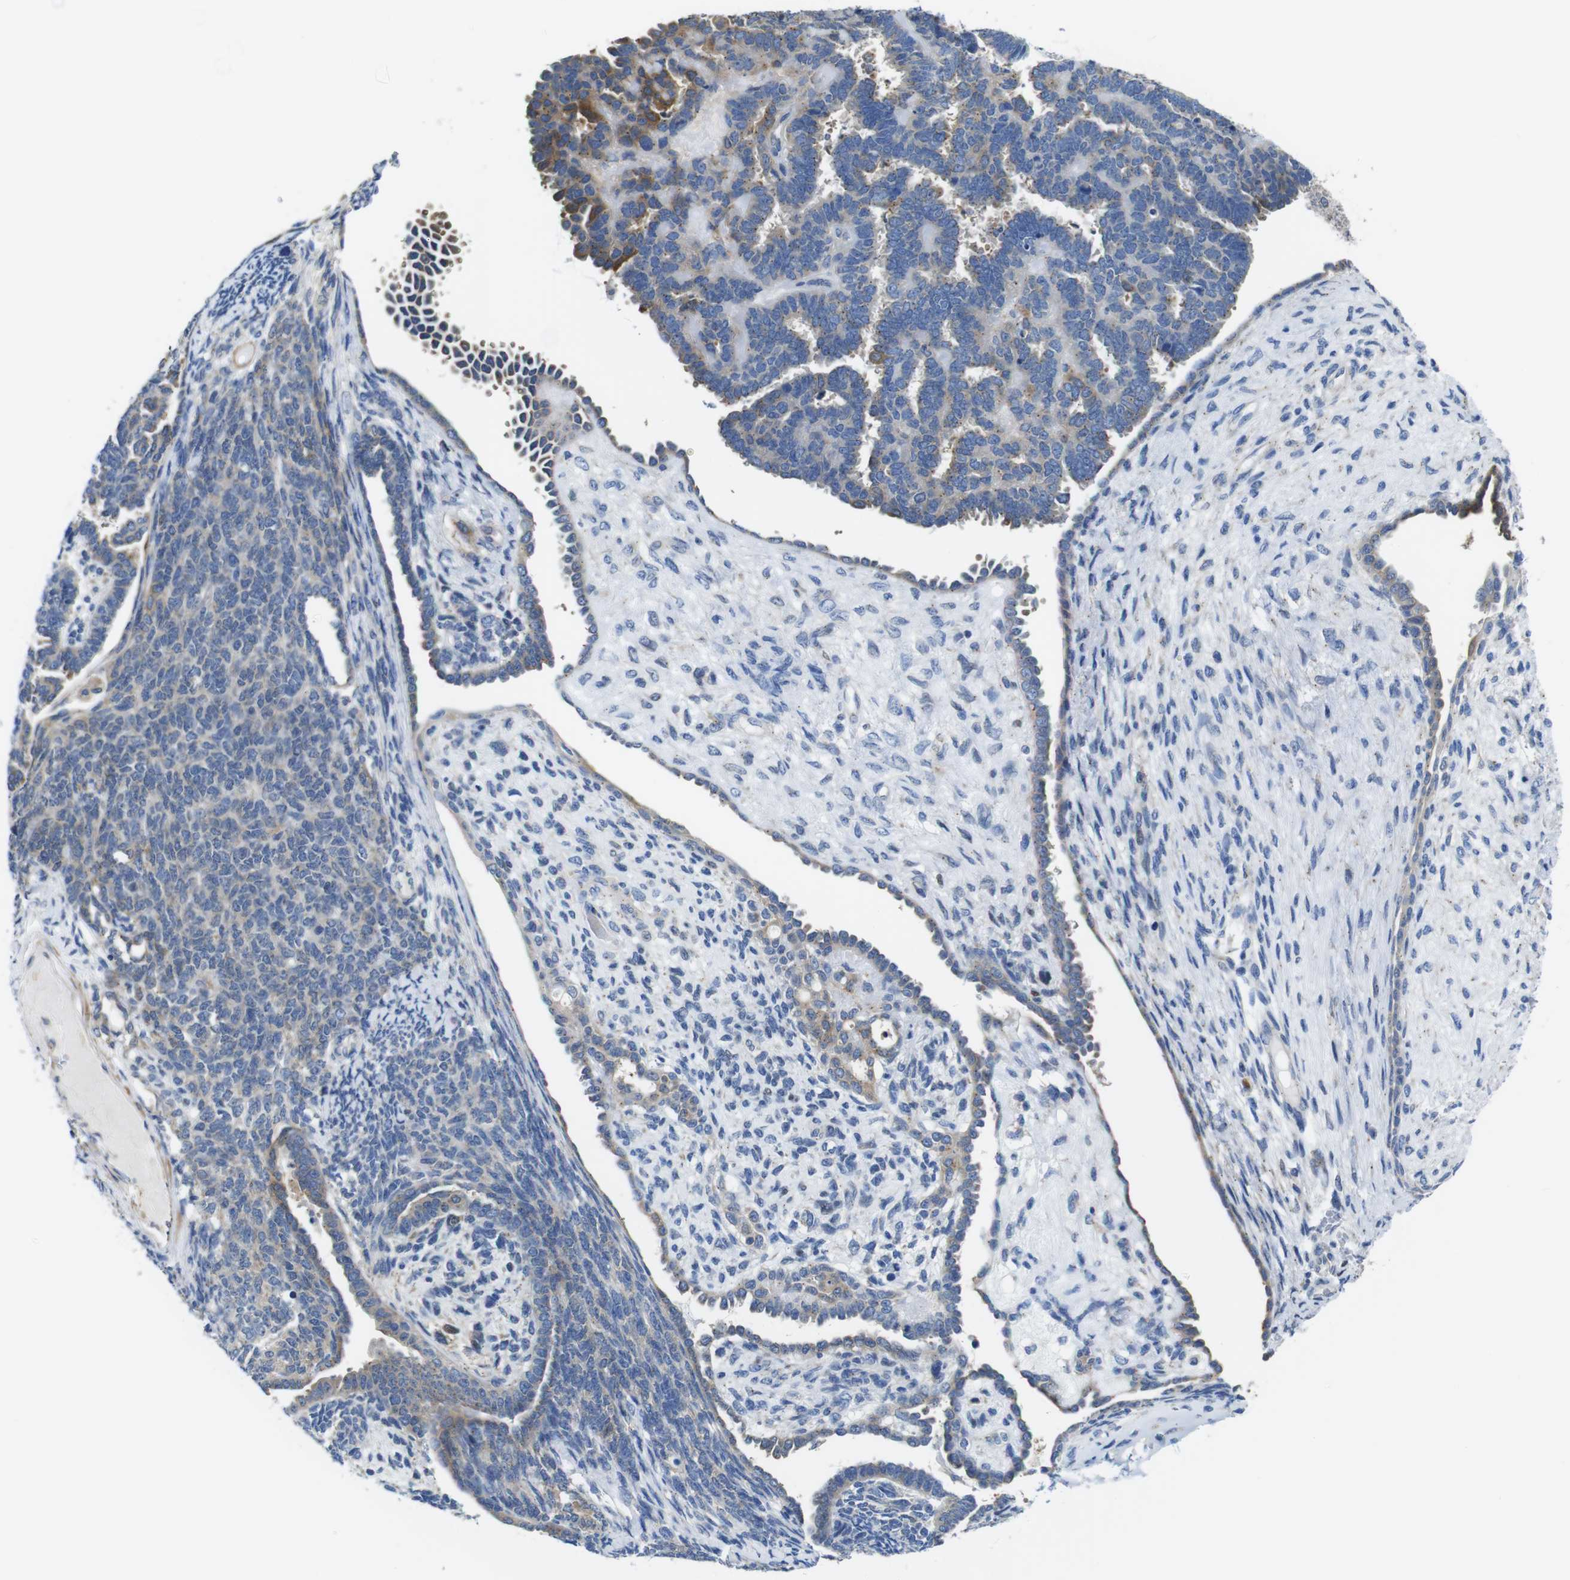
{"staining": {"intensity": "weak", "quantity": "25%-75%", "location": "cytoplasmic/membranous"}, "tissue": "endometrial cancer", "cell_type": "Tumor cells", "image_type": "cancer", "snomed": [{"axis": "morphology", "description": "Neoplasm, malignant, NOS"}, {"axis": "topography", "description": "Endometrium"}], "caption": "Brown immunohistochemical staining in endometrial cancer displays weak cytoplasmic/membranous expression in approximately 25%-75% of tumor cells.", "gene": "DDRGK1", "patient": {"sex": "female", "age": 74}}